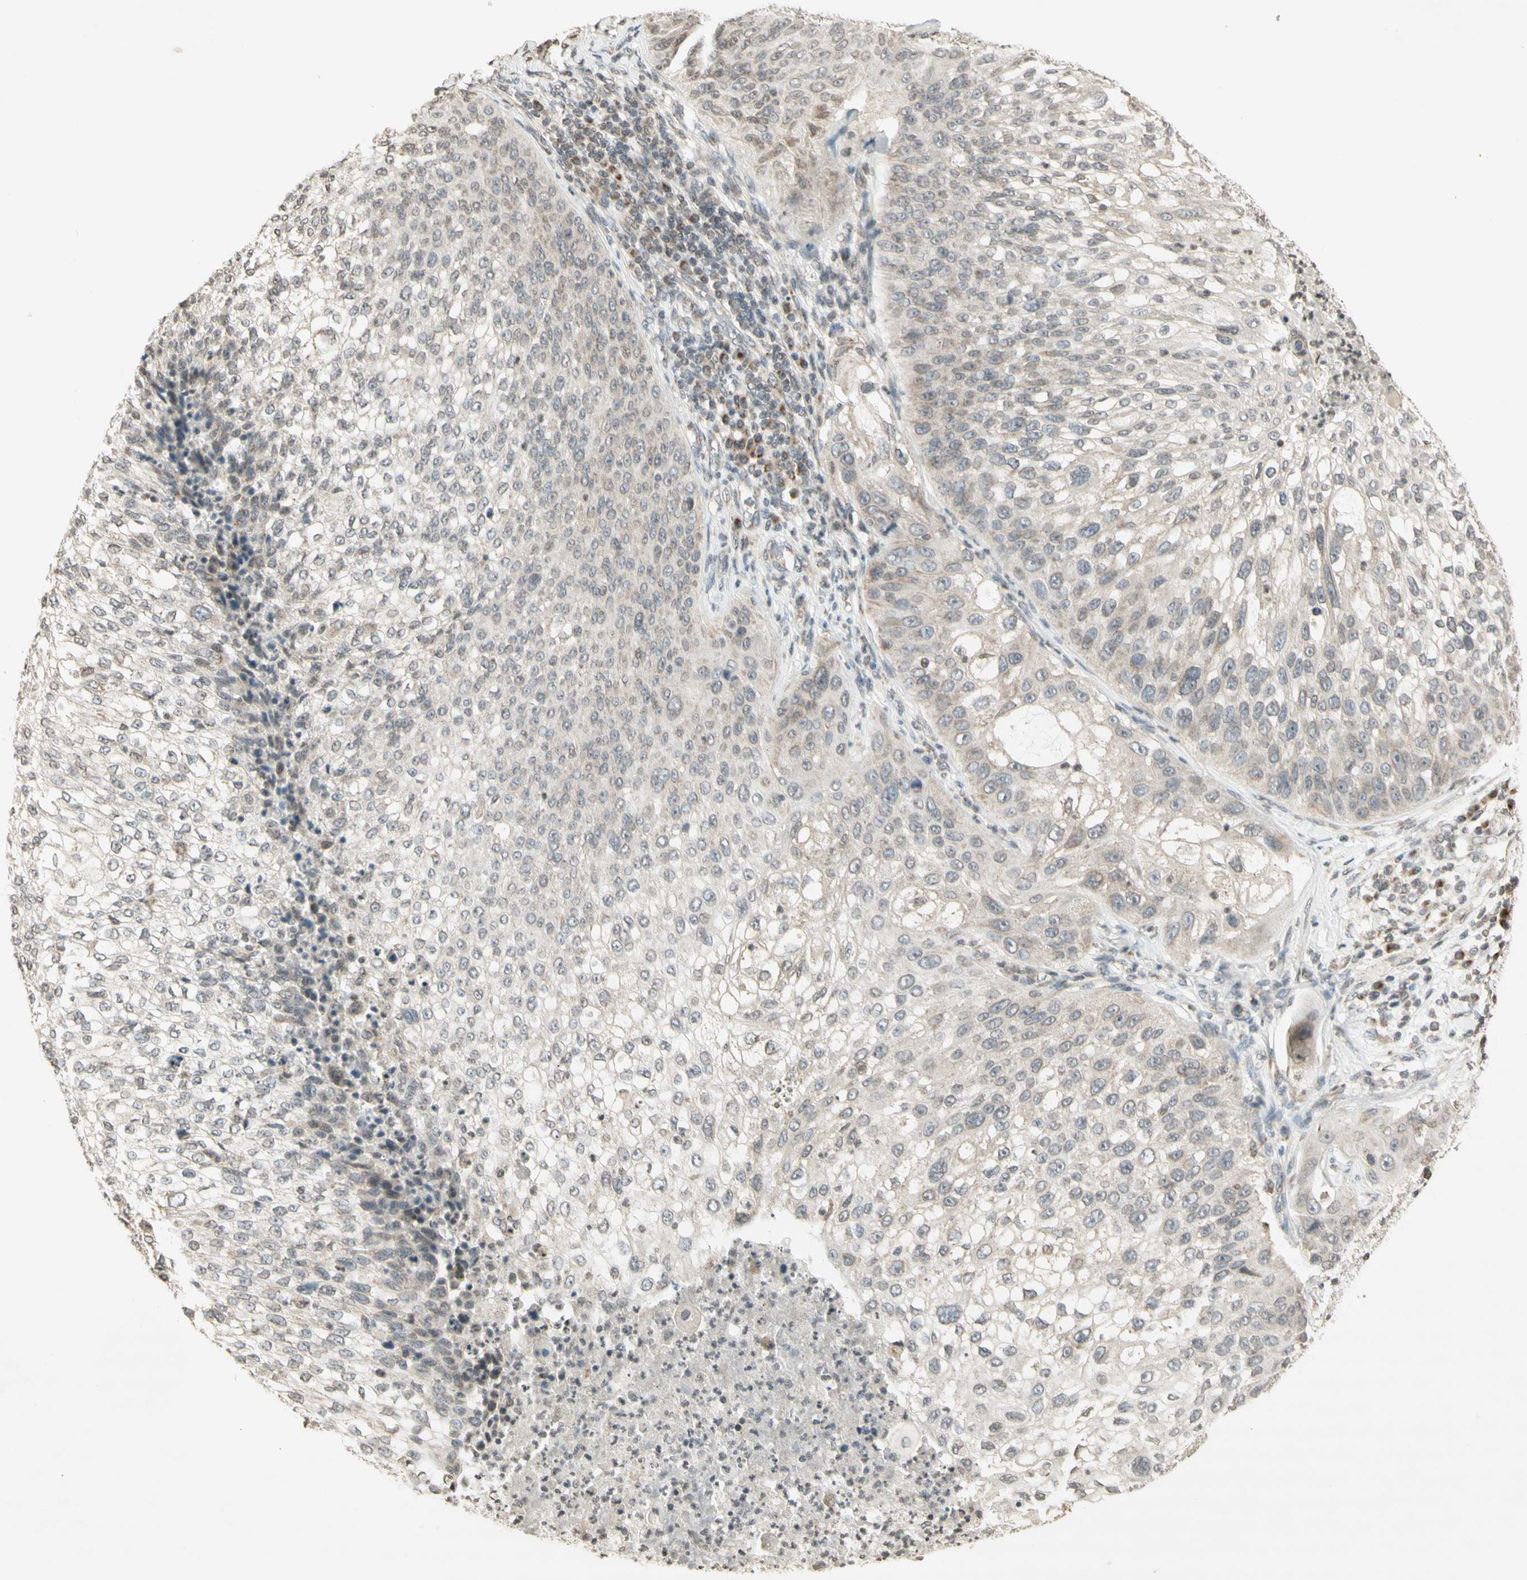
{"staining": {"intensity": "weak", "quantity": "<25%", "location": "cytoplasmic/membranous"}, "tissue": "lung cancer", "cell_type": "Tumor cells", "image_type": "cancer", "snomed": [{"axis": "morphology", "description": "Inflammation, NOS"}, {"axis": "morphology", "description": "Squamous cell carcinoma, NOS"}, {"axis": "topography", "description": "Lymph node"}, {"axis": "topography", "description": "Soft tissue"}, {"axis": "topography", "description": "Lung"}], "caption": "There is no significant positivity in tumor cells of lung squamous cell carcinoma. (DAB (3,3'-diaminobenzidine) immunohistochemistry (IHC) visualized using brightfield microscopy, high magnification).", "gene": "CCNI", "patient": {"sex": "male", "age": 66}}